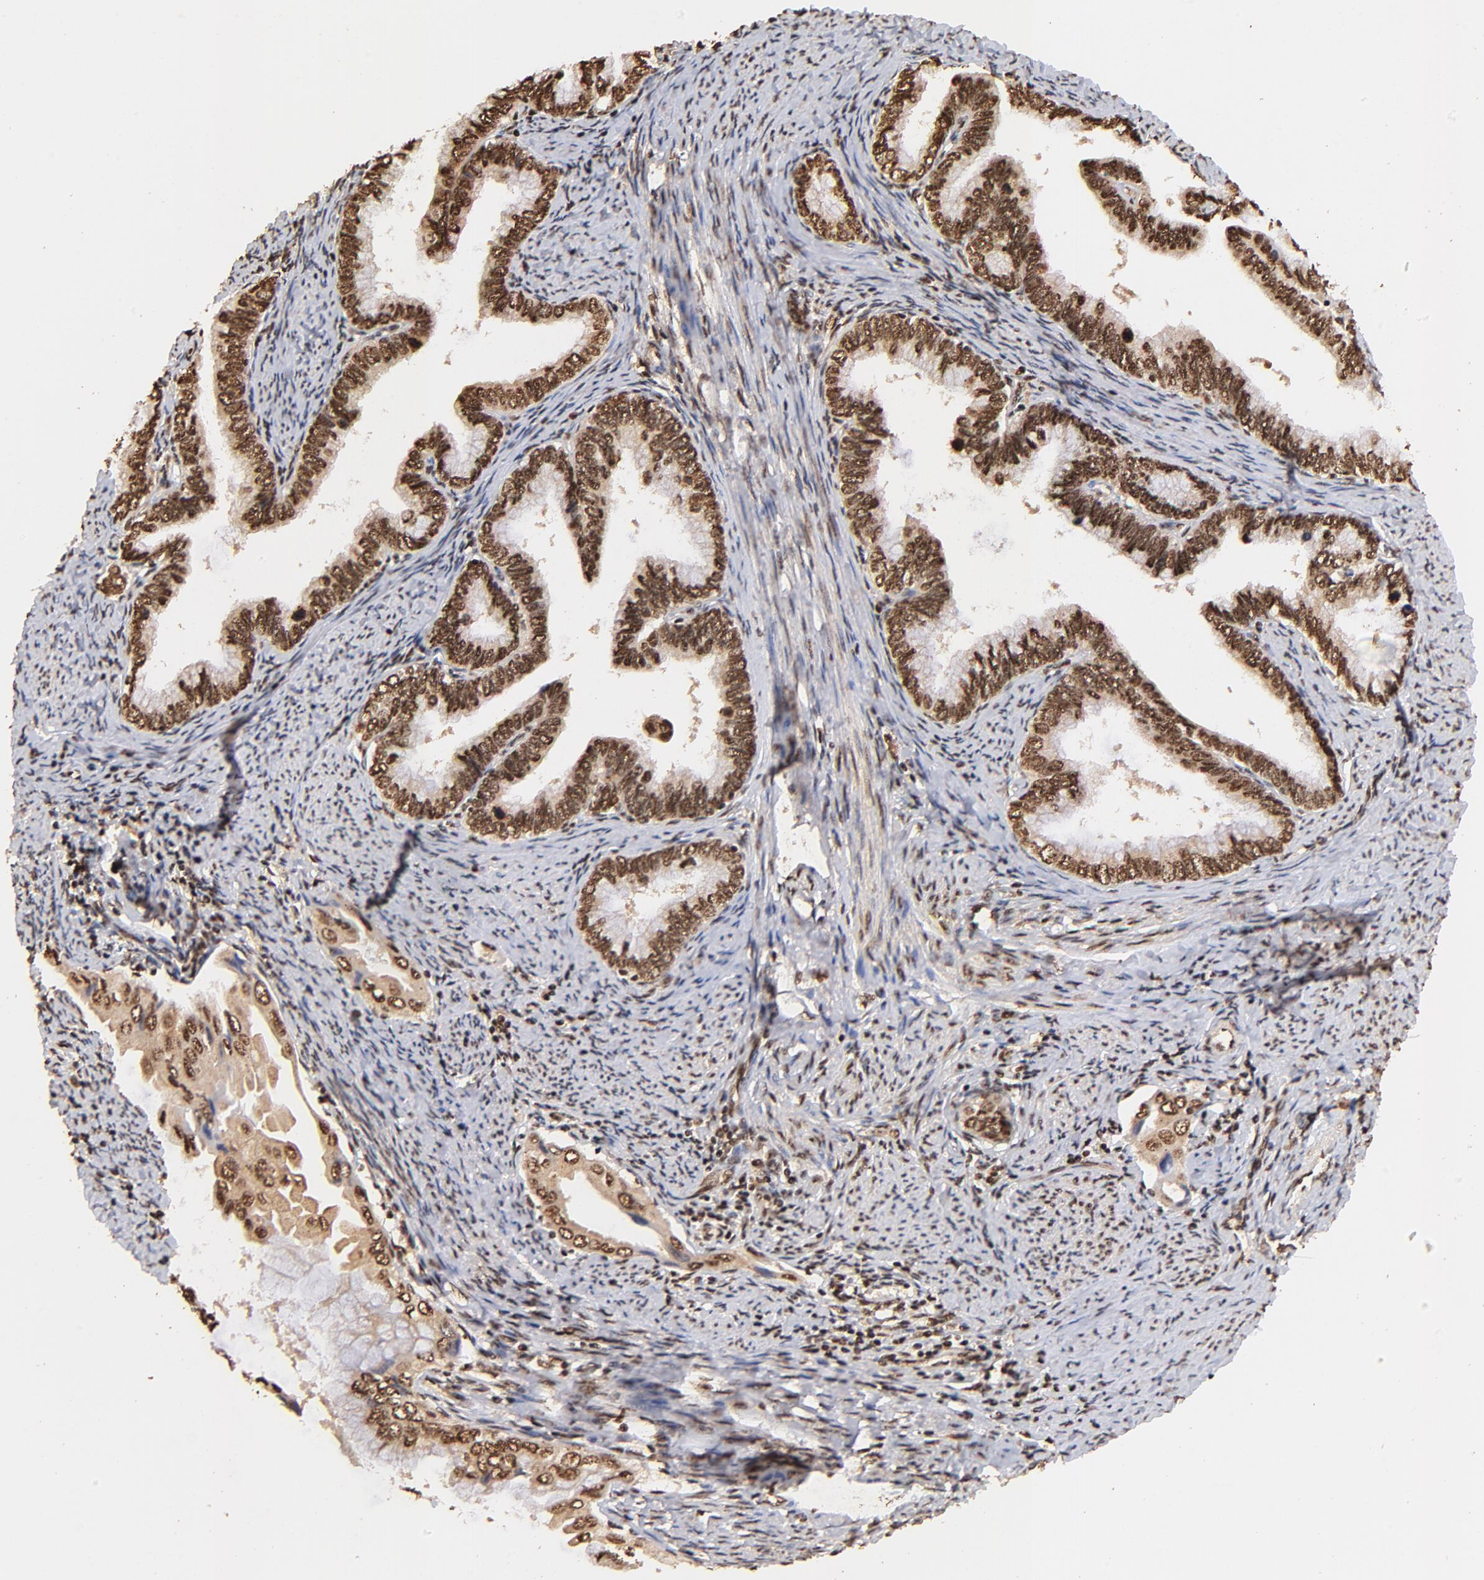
{"staining": {"intensity": "strong", "quantity": ">75%", "location": "cytoplasmic/membranous,nuclear"}, "tissue": "cervical cancer", "cell_type": "Tumor cells", "image_type": "cancer", "snomed": [{"axis": "morphology", "description": "Adenocarcinoma, NOS"}, {"axis": "topography", "description": "Cervix"}], "caption": "DAB immunohistochemical staining of adenocarcinoma (cervical) shows strong cytoplasmic/membranous and nuclear protein expression in about >75% of tumor cells.", "gene": "MED12", "patient": {"sex": "female", "age": 49}}